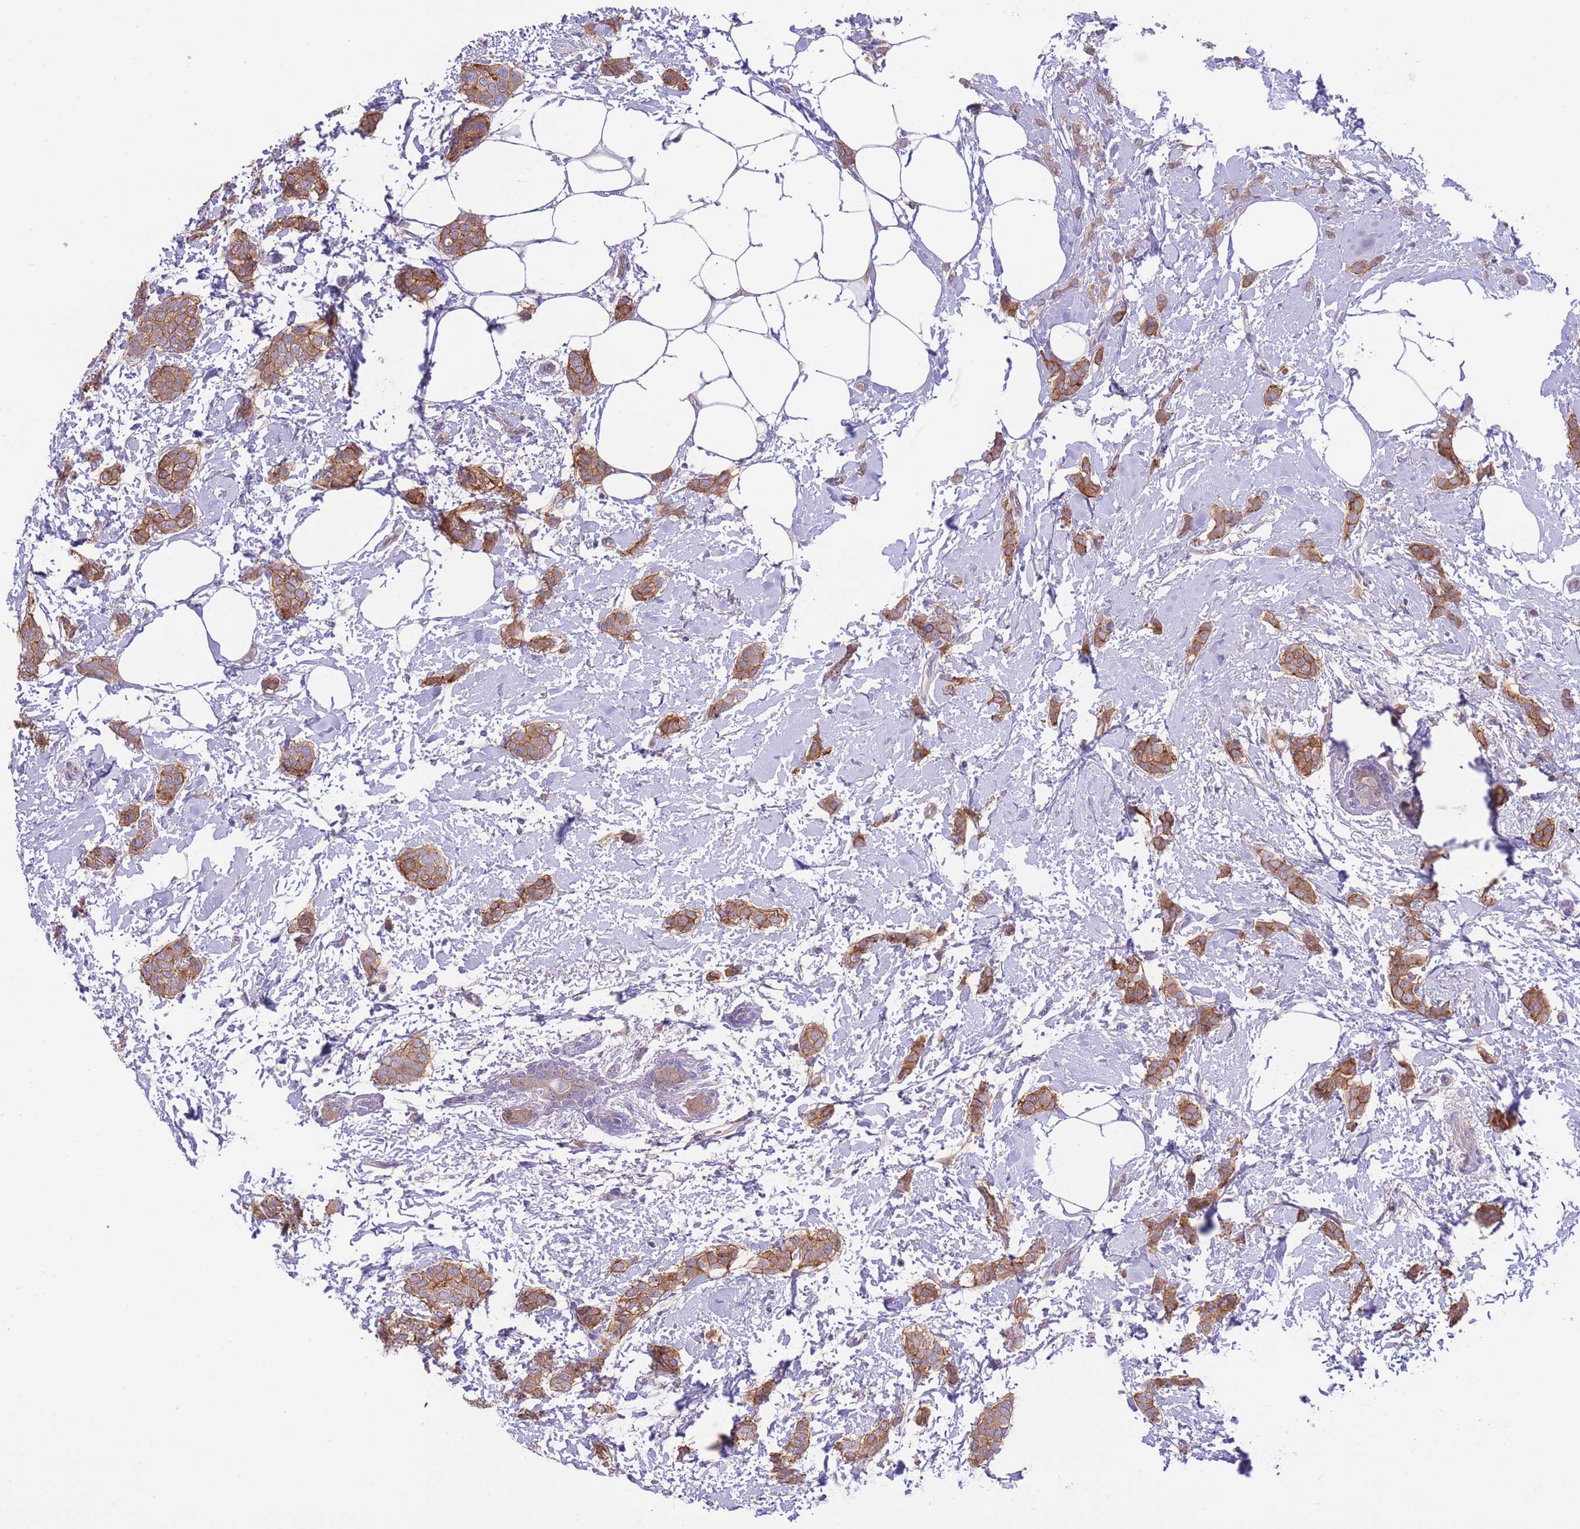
{"staining": {"intensity": "moderate", "quantity": ">75%", "location": "cytoplasmic/membranous"}, "tissue": "breast cancer", "cell_type": "Tumor cells", "image_type": "cancer", "snomed": [{"axis": "morphology", "description": "Duct carcinoma"}, {"axis": "topography", "description": "Breast"}], "caption": "IHC staining of breast cancer (invasive ductal carcinoma), which shows medium levels of moderate cytoplasmic/membranous positivity in about >75% of tumor cells indicating moderate cytoplasmic/membranous protein expression. The staining was performed using DAB (3,3'-diaminobenzidine) (brown) for protein detection and nuclei were counterstained in hematoxylin (blue).", "gene": "NAMPT", "patient": {"sex": "female", "age": 72}}